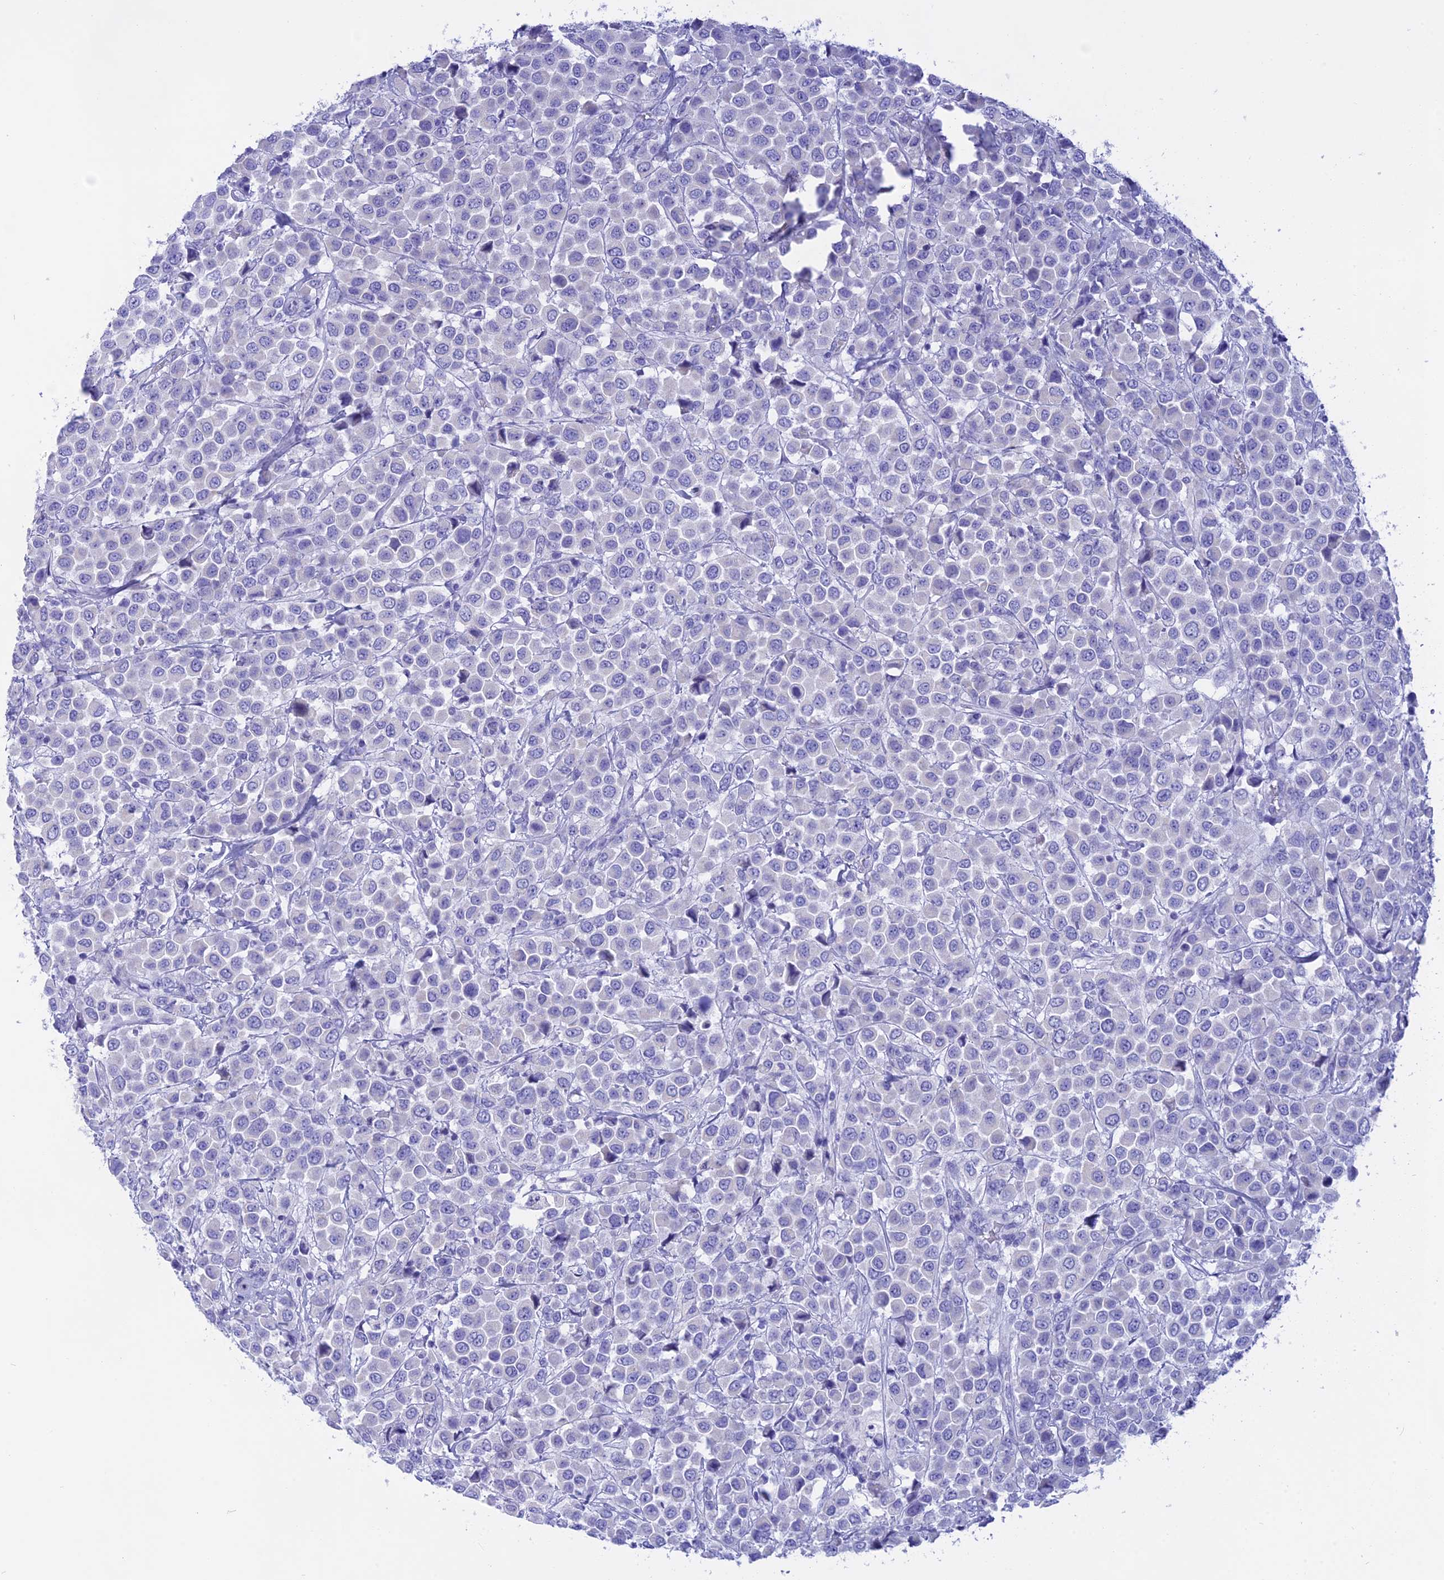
{"staining": {"intensity": "negative", "quantity": "none", "location": "none"}, "tissue": "breast cancer", "cell_type": "Tumor cells", "image_type": "cancer", "snomed": [{"axis": "morphology", "description": "Duct carcinoma"}, {"axis": "topography", "description": "Breast"}], "caption": "Tumor cells are negative for protein expression in human breast cancer (invasive ductal carcinoma).", "gene": "ISCA1", "patient": {"sex": "female", "age": 61}}